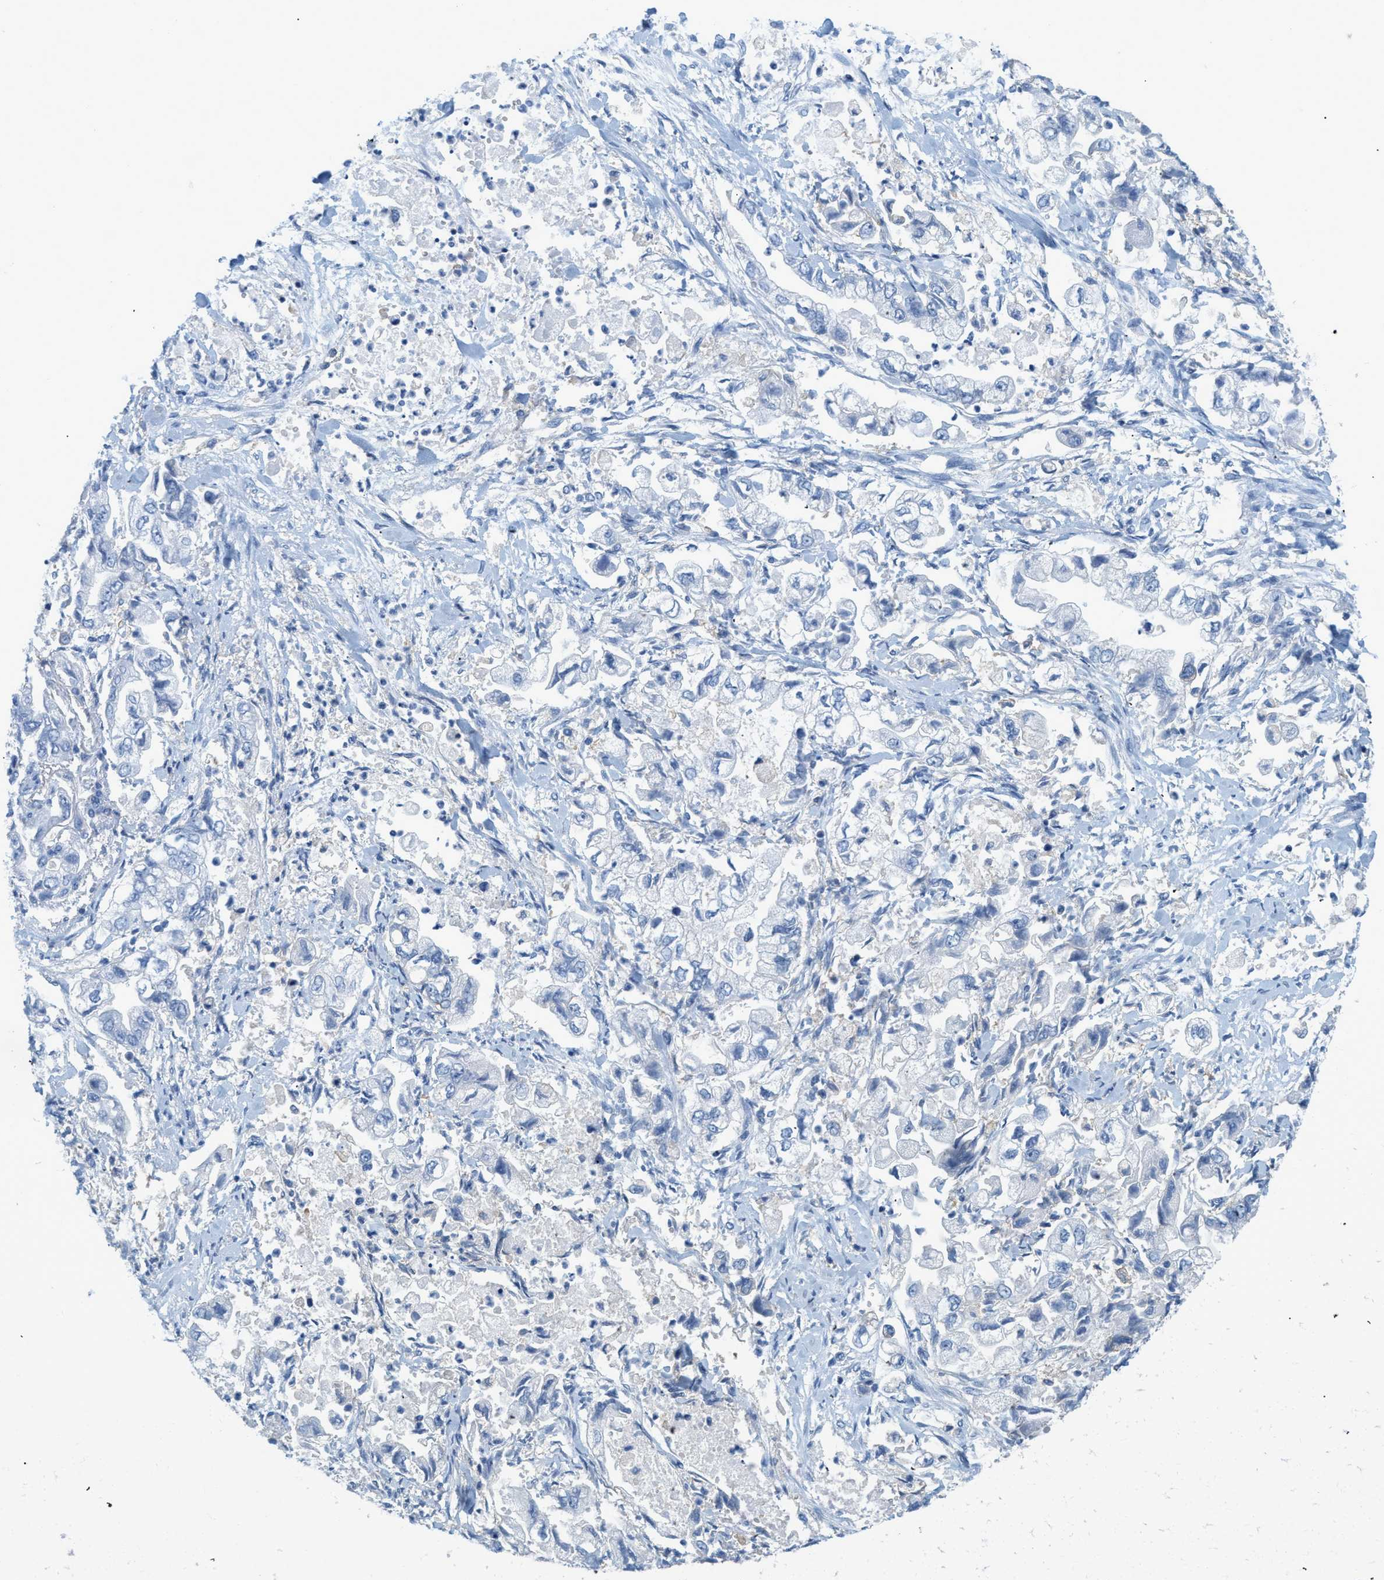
{"staining": {"intensity": "negative", "quantity": "none", "location": "none"}, "tissue": "stomach cancer", "cell_type": "Tumor cells", "image_type": "cancer", "snomed": [{"axis": "morphology", "description": "Normal tissue, NOS"}, {"axis": "morphology", "description": "Adenocarcinoma, NOS"}, {"axis": "topography", "description": "Stomach"}], "caption": "Tumor cells show no significant protein expression in stomach cancer (adenocarcinoma). (DAB (3,3'-diaminobenzidine) immunohistochemistry with hematoxylin counter stain).", "gene": "SLC3A2", "patient": {"sex": "male", "age": 62}}